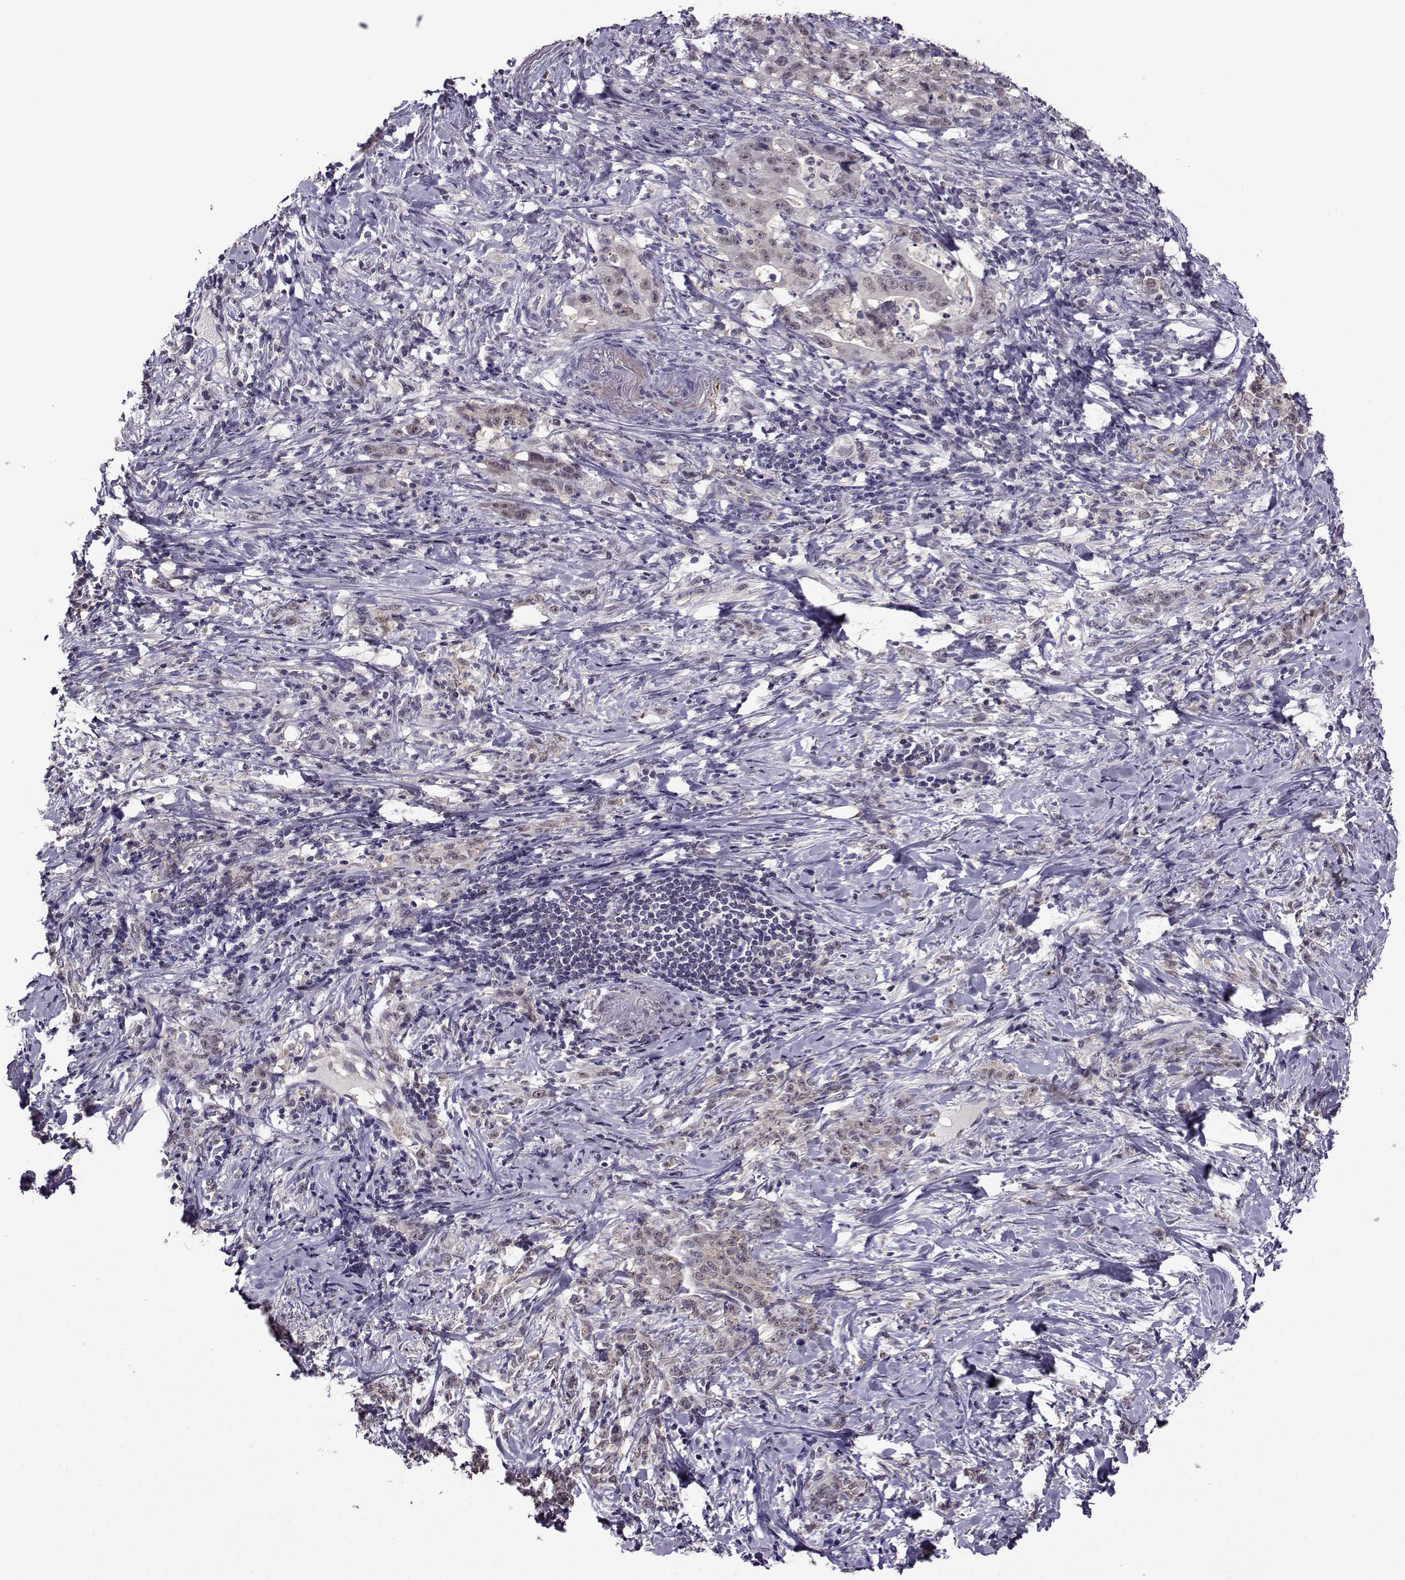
{"staining": {"intensity": "weak", "quantity": "25%-75%", "location": "cytoplasmic/membranous,nuclear"}, "tissue": "stomach cancer", "cell_type": "Tumor cells", "image_type": "cancer", "snomed": [{"axis": "morphology", "description": "Adenocarcinoma, NOS"}, {"axis": "topography", "description": "Stomach, lower"}], "caption": "High-magnification brightfield microscopy of adenocarcinoma (stomach) stained with DAB (brown) and counterstained with hematoxylin (blue). tumor cells exhibit weak cytoplasmic/membranous and nuclear staining is seen in approximately25%-75% of cells.", "gene": "DDX20", "patient": {"sex": "male", "age": 88}}